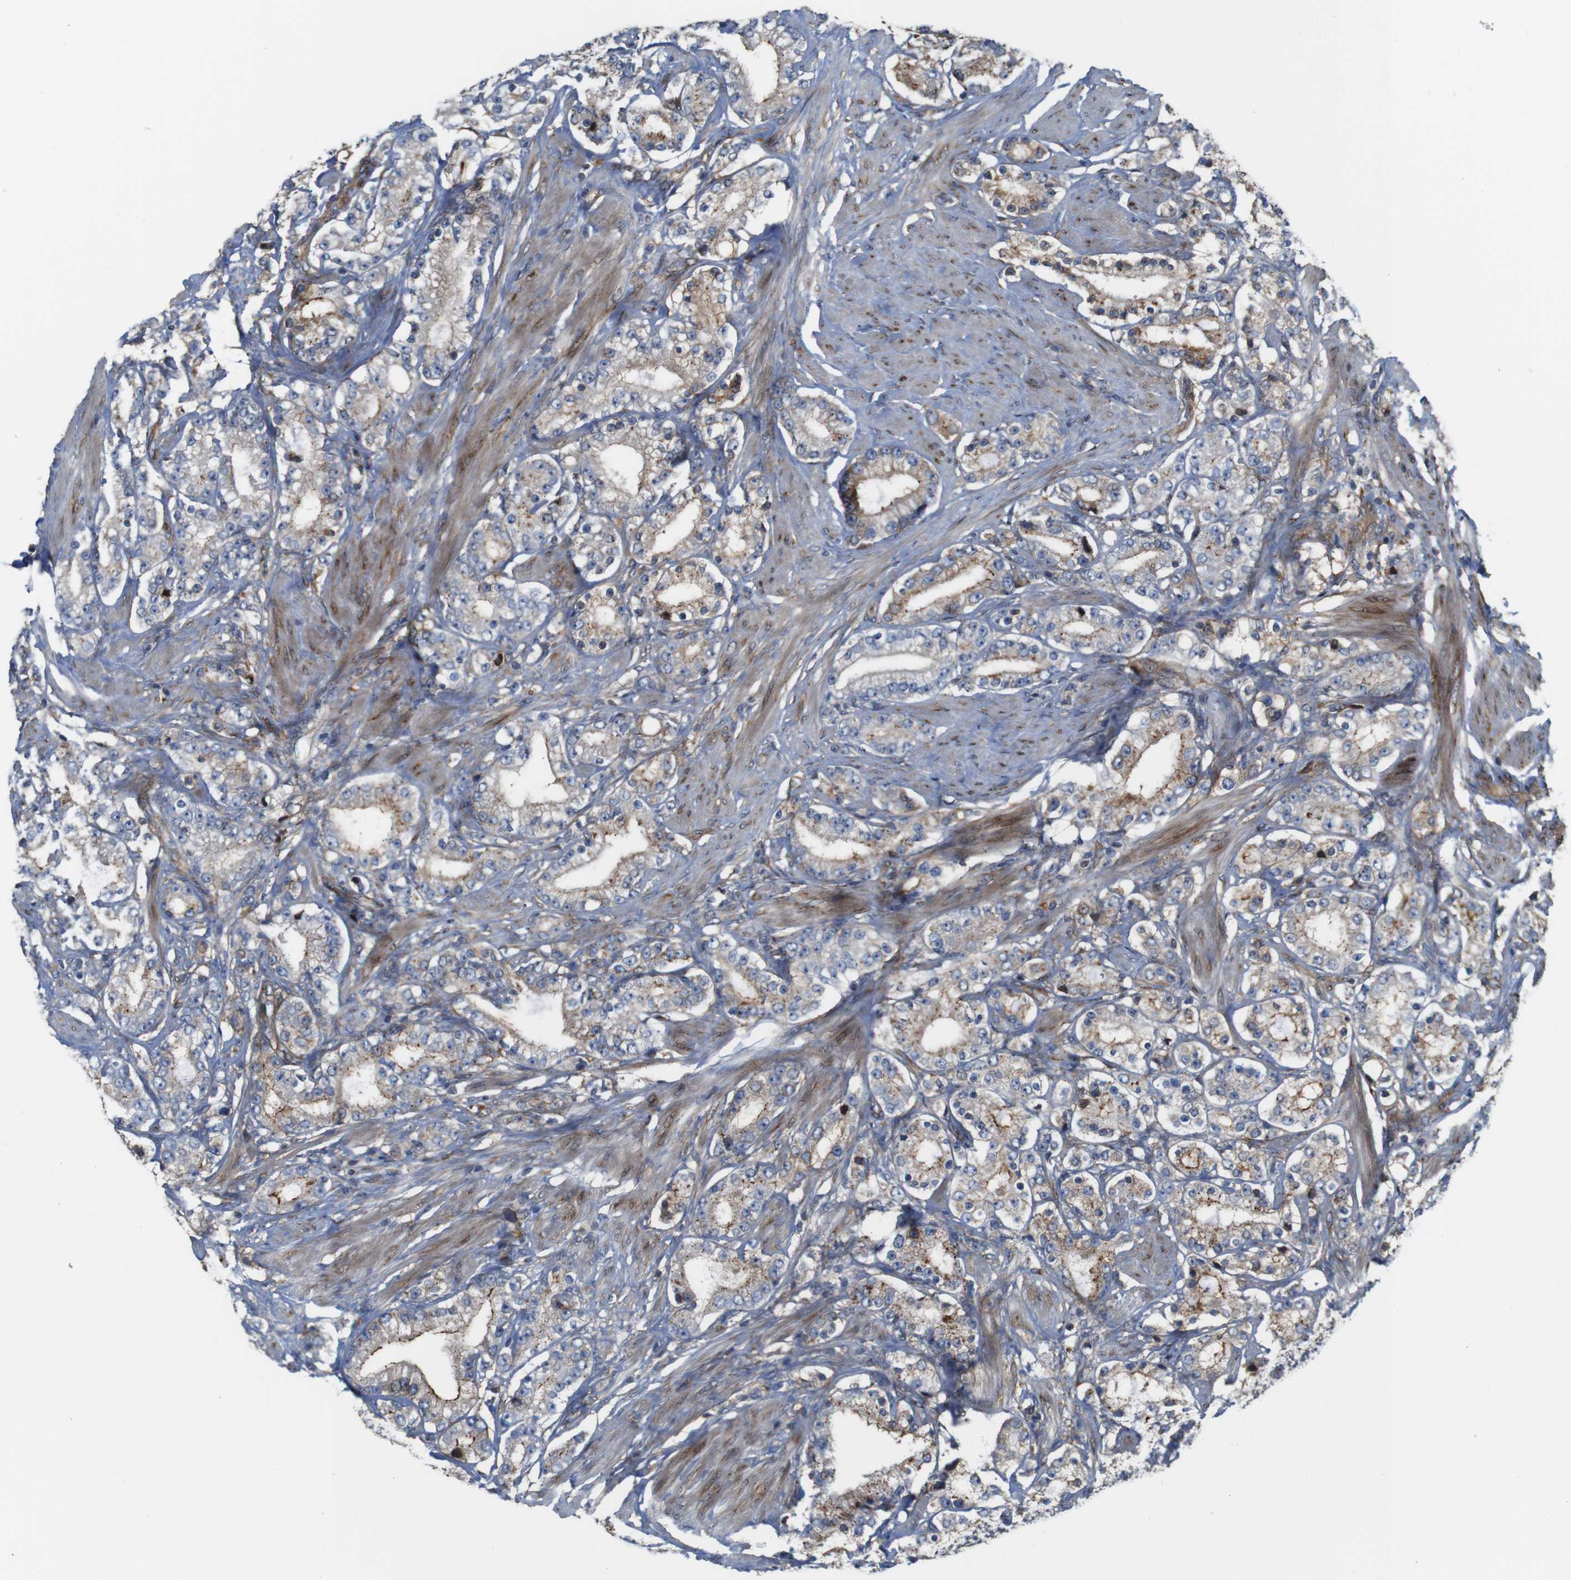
{"staining": {"intensity": "moderate", "quantity": ">75%", "location": "cytoplasmic/membranous"}, "tissue": "prostate cancer", "cell_type": "Tumor cells", "image_type": "cancer", "snomed": [{"axis": "morphology", "description": "Adenocarcinoma, Low grade"}, {"axis": "topography", "description": "Prostate"}], "caption": "This is an image of immunohistochemistry staining of prostate cancer (adenocarcinoma (low-grade)), which shows moderate positivity in the cytoplasmic/membranous of tumor cells.", "gene": "PCOLCE2", "patient": {"sex": "male", "age": 63}}